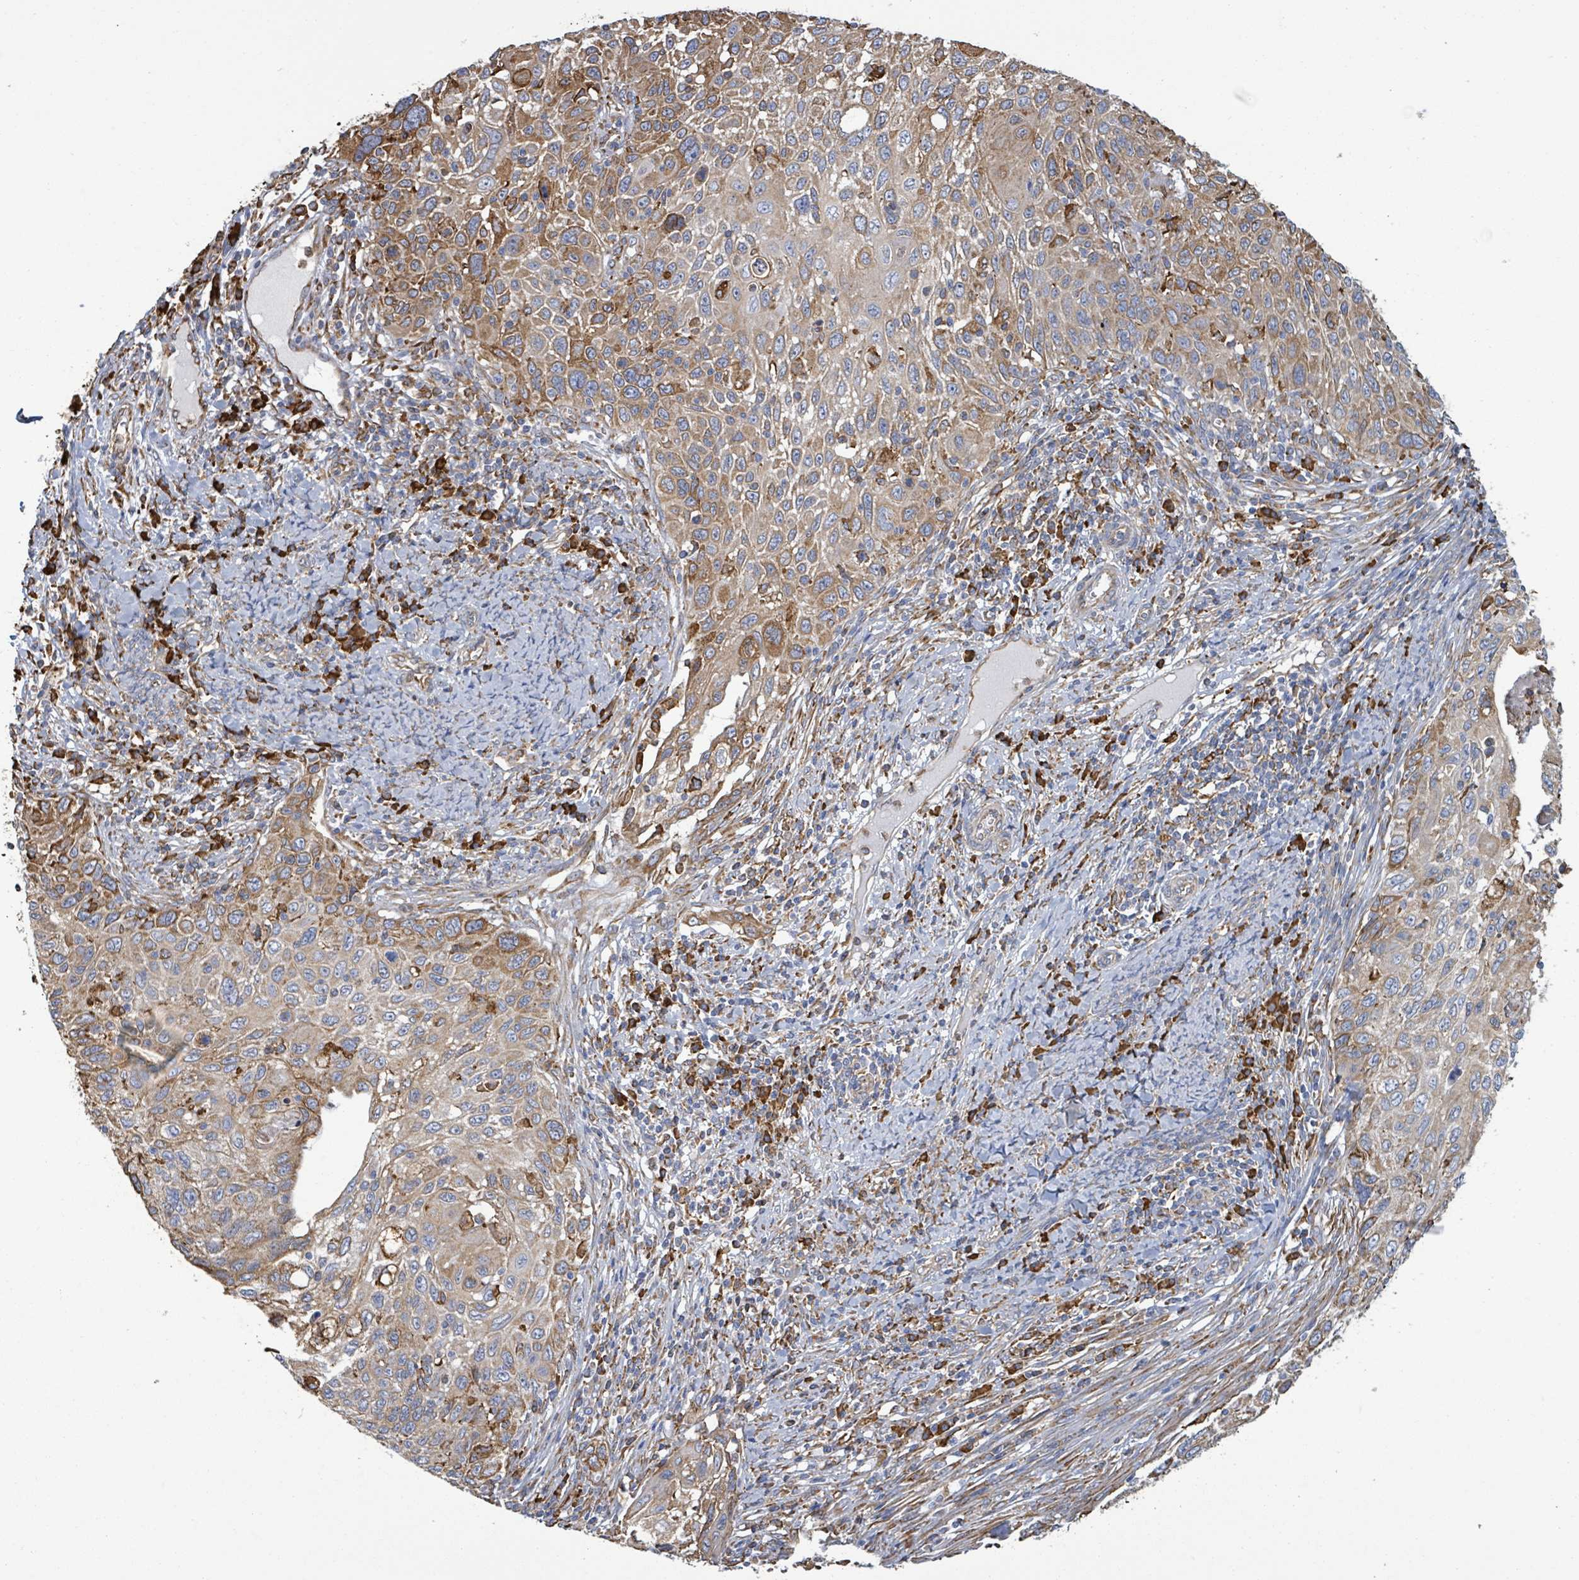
{"staining": {"intensity": "moderate", "quantity": "25%-75%", "location": "cytoplasmic/membranous"}, "tissue": "cervical cancer", "cell_type": "Tumor cells", "image_type": "cancer", "snomed": [{"axis": "morphology", "description": "Squamous cell carcinoma, NOS"}, {"axis": "topography", "description": "Cervix"}], "caption": "The histopathology image shows staining of squamous cell carcinoma (cervical), revealing moderate cytoplasmic/membranous protein staining (brown color) within tumor cells. (DAB IHC with brightfield microscopy, high magnification).", "gene": "RFPL4A", "patient": {"sex": "female", "age": 70}}